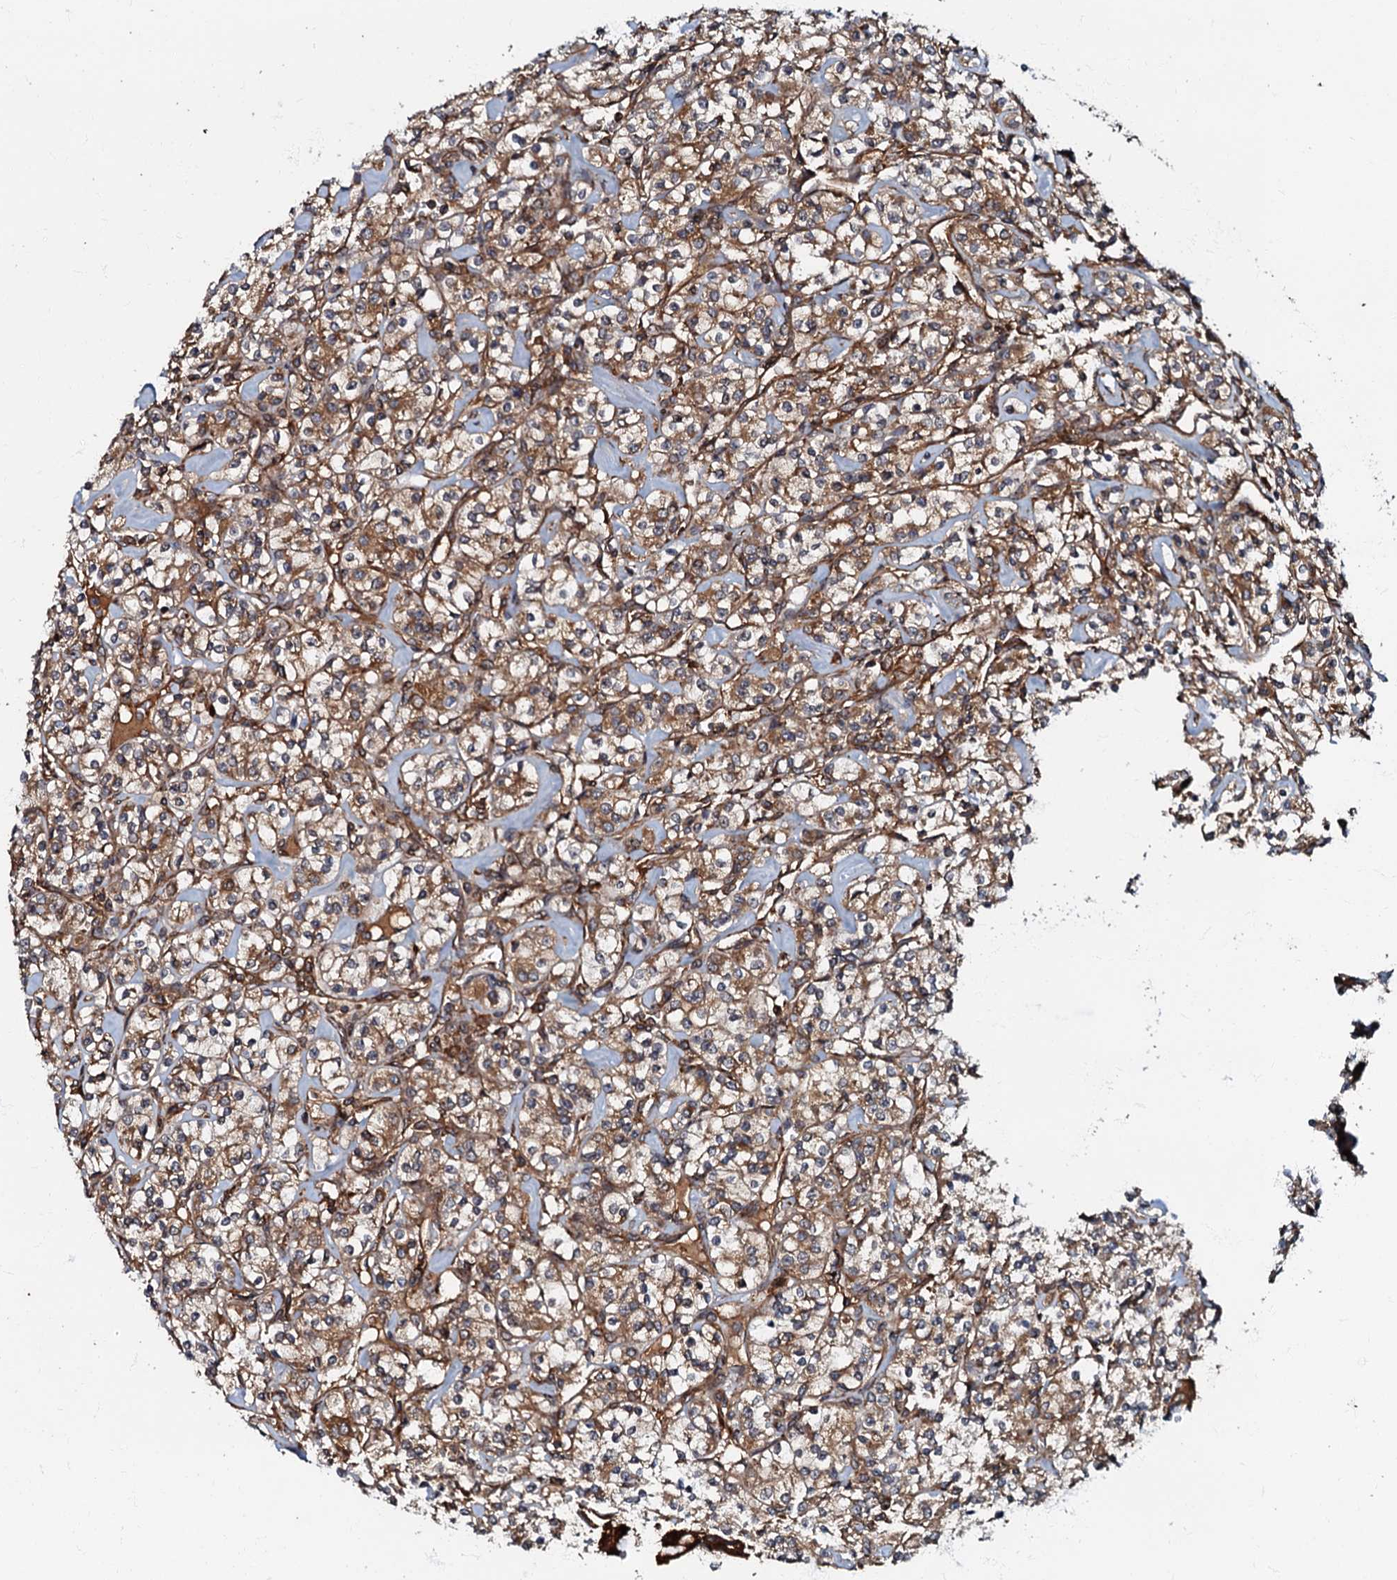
{"staining": {"intensity": "moderate", "quantity": ">75%", "location": "cytoplasmic/membranous"}, "tissue": "renal cancer", "cell_type": "Tumor cells", "image_type": "cancer", "snomed": [{"axis": "morphology", "description": "Adenocarcinoma, NOS"}, {"axis": "topography", "description": "Kidney"}], "caption": "High-power microscopy captured an immunohistochemistry micrograph of adenocarcinoma (renal), revealing moderate cytoplasmic/membranous staining in approximately >75% of tumor cells.", "gene": "BLOC1S6", "patient": {"sex": "male", "age": 77}}